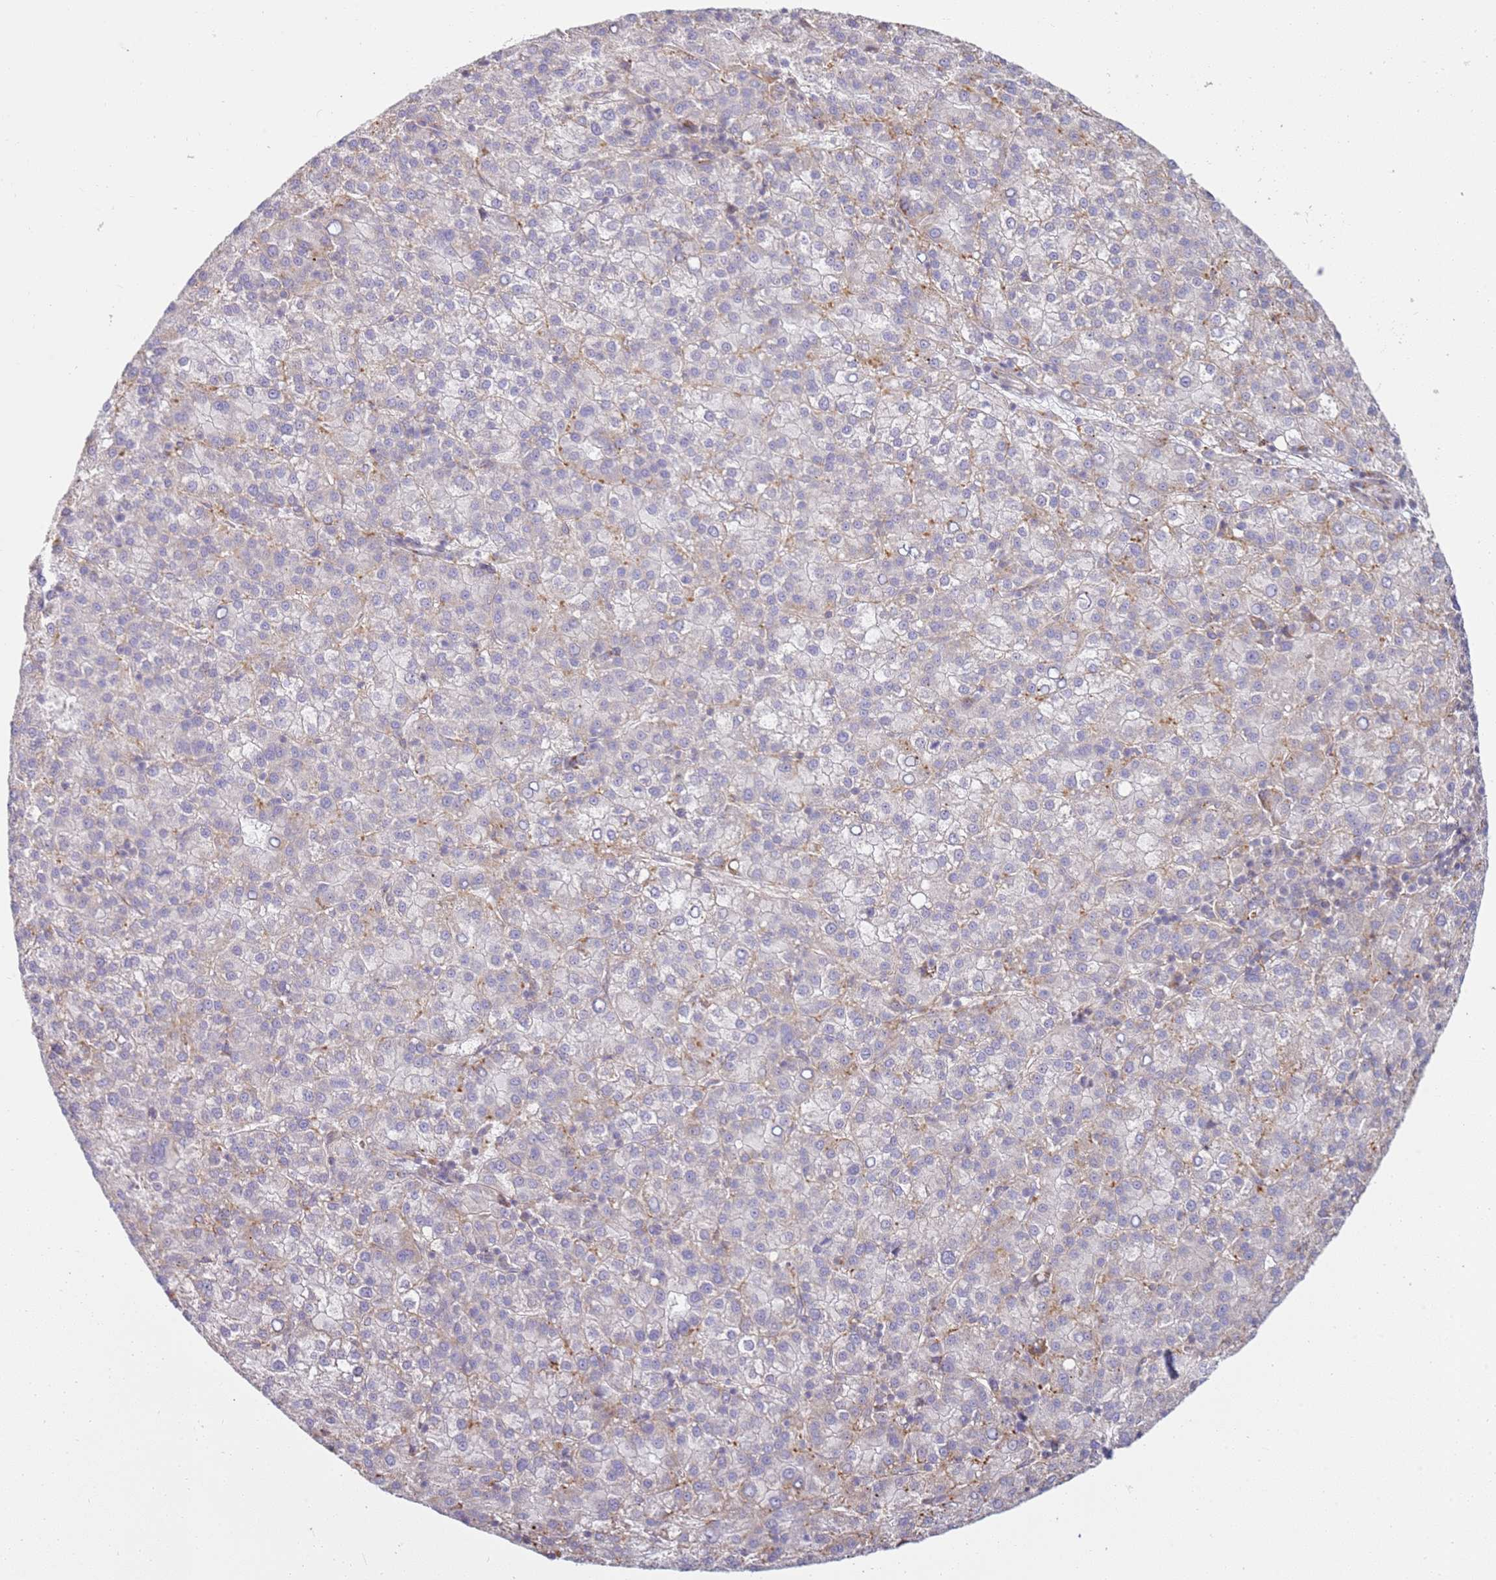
{"staining": {"intensity": "negative", "quantity": "none", "location": "none"}, "tissue": "liver cancer", "cell_type": "Tumor cells", "image_type": "cancer", "snomed": [{"axis": "morphology", "description": "Carcinoma, Hepatocellular, NOS"}, {"axis": "topography", "description": "Liver"}], "caption": "A high-resolution photomicrograph shows immunohistochemistry (IHC) staining of liver cancer (hepatocellular carcinoma), which exhibits no significant expression in tumor cells.", "gene": "GRAP", "patient": {"sex": "female", "age": 58}}